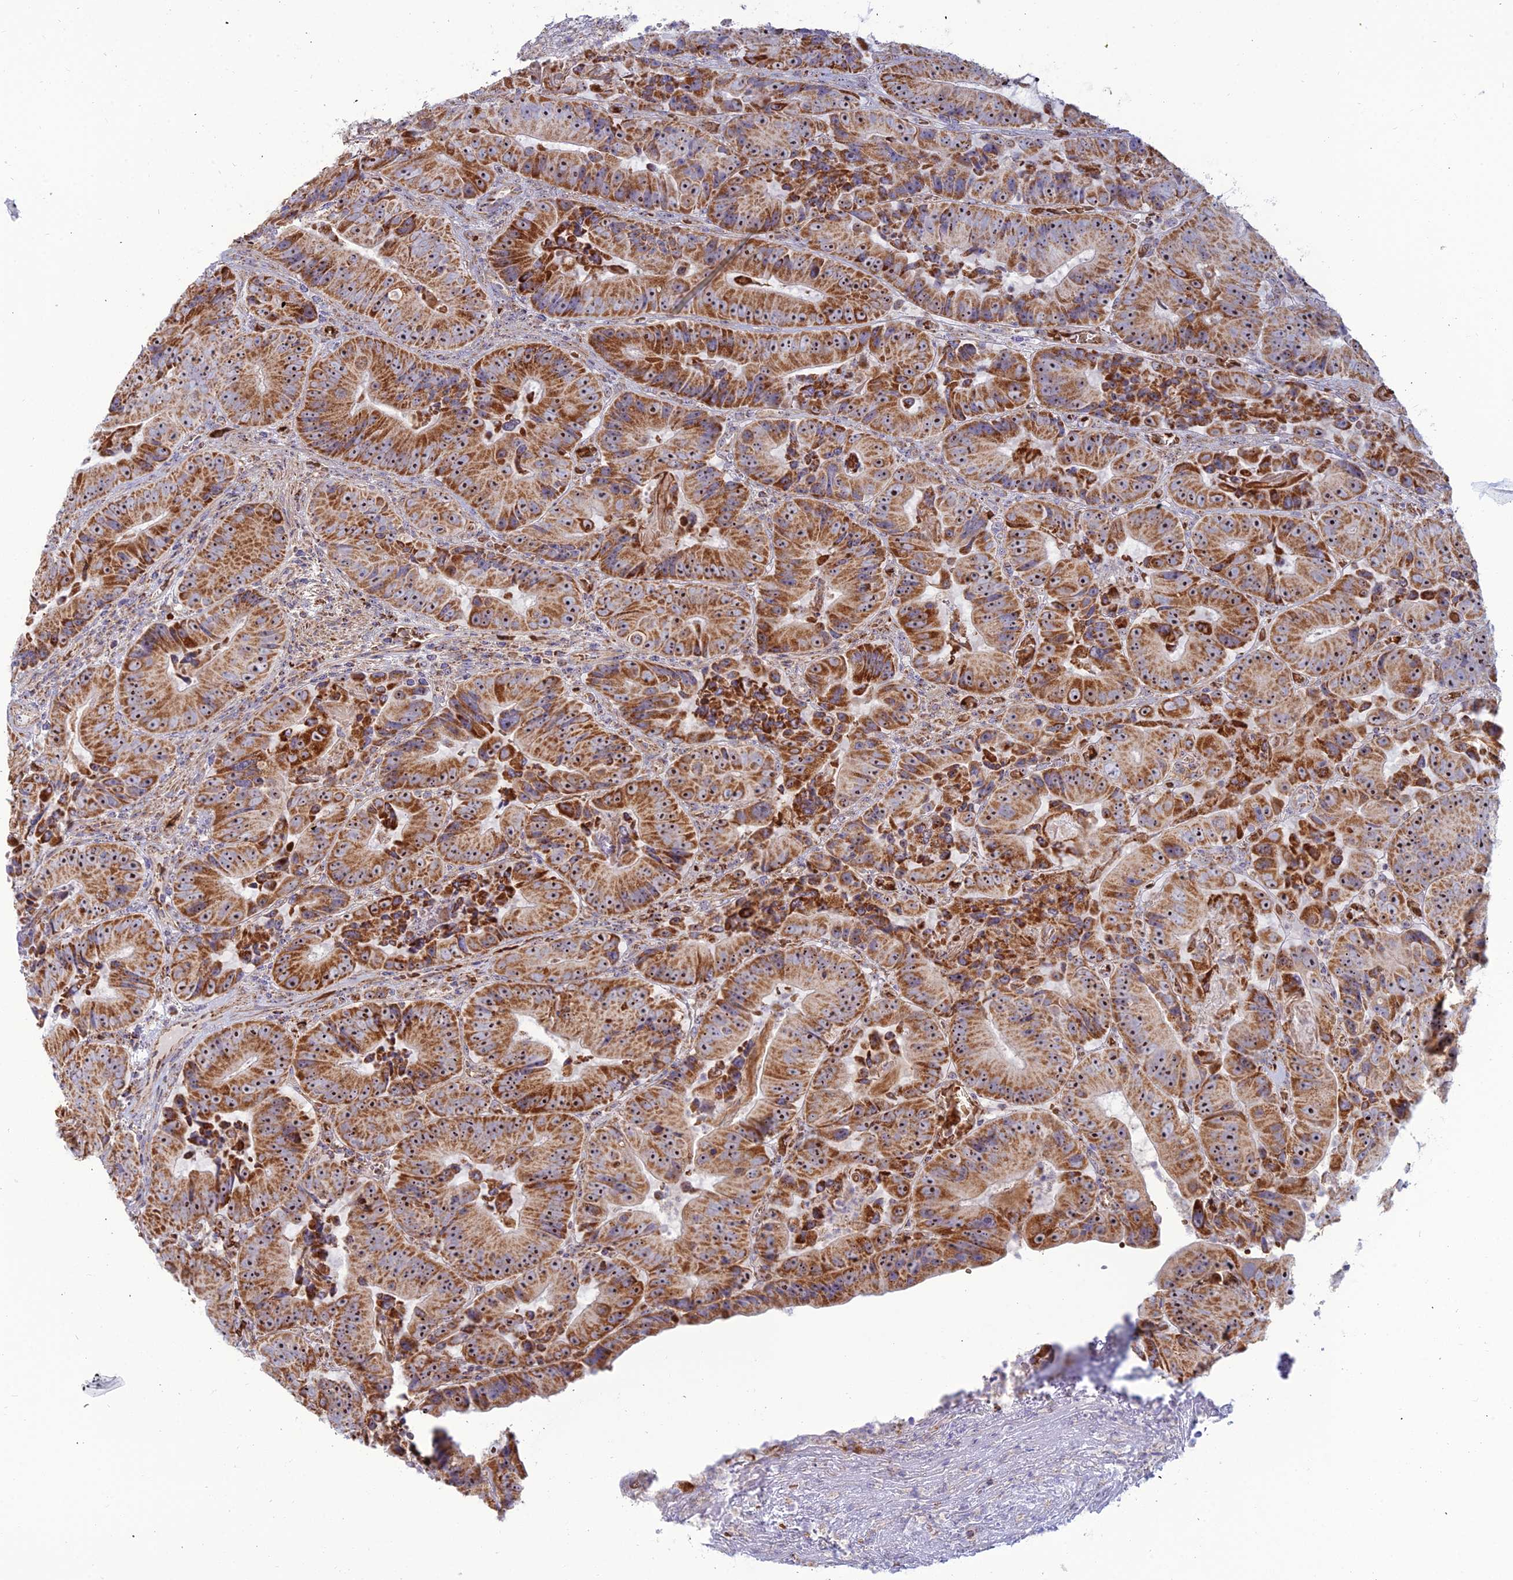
{"staining": {"intensity": "strong", "quantity": ">75%", "location": "cytoplasmic/membranous,nuclear"}, "tissue": "colorectal cancer", "cell_type": "Tumor cells", "image_type": "cancer", "snomed": [{"axis": "morphology", "description": "Adenocarcinoma, NOS"}, {"axis": "topography", "description": "Colon"}], "caption": "Immunohistochemical staining of human adenocarcinoma (colorectal) displays strong cytoplasmic/membranous and nuclear protein staining in approximately >75% of tumor cells.", "gene": "SLC35F4", "patient": {"sex": "female", "age": 86}}